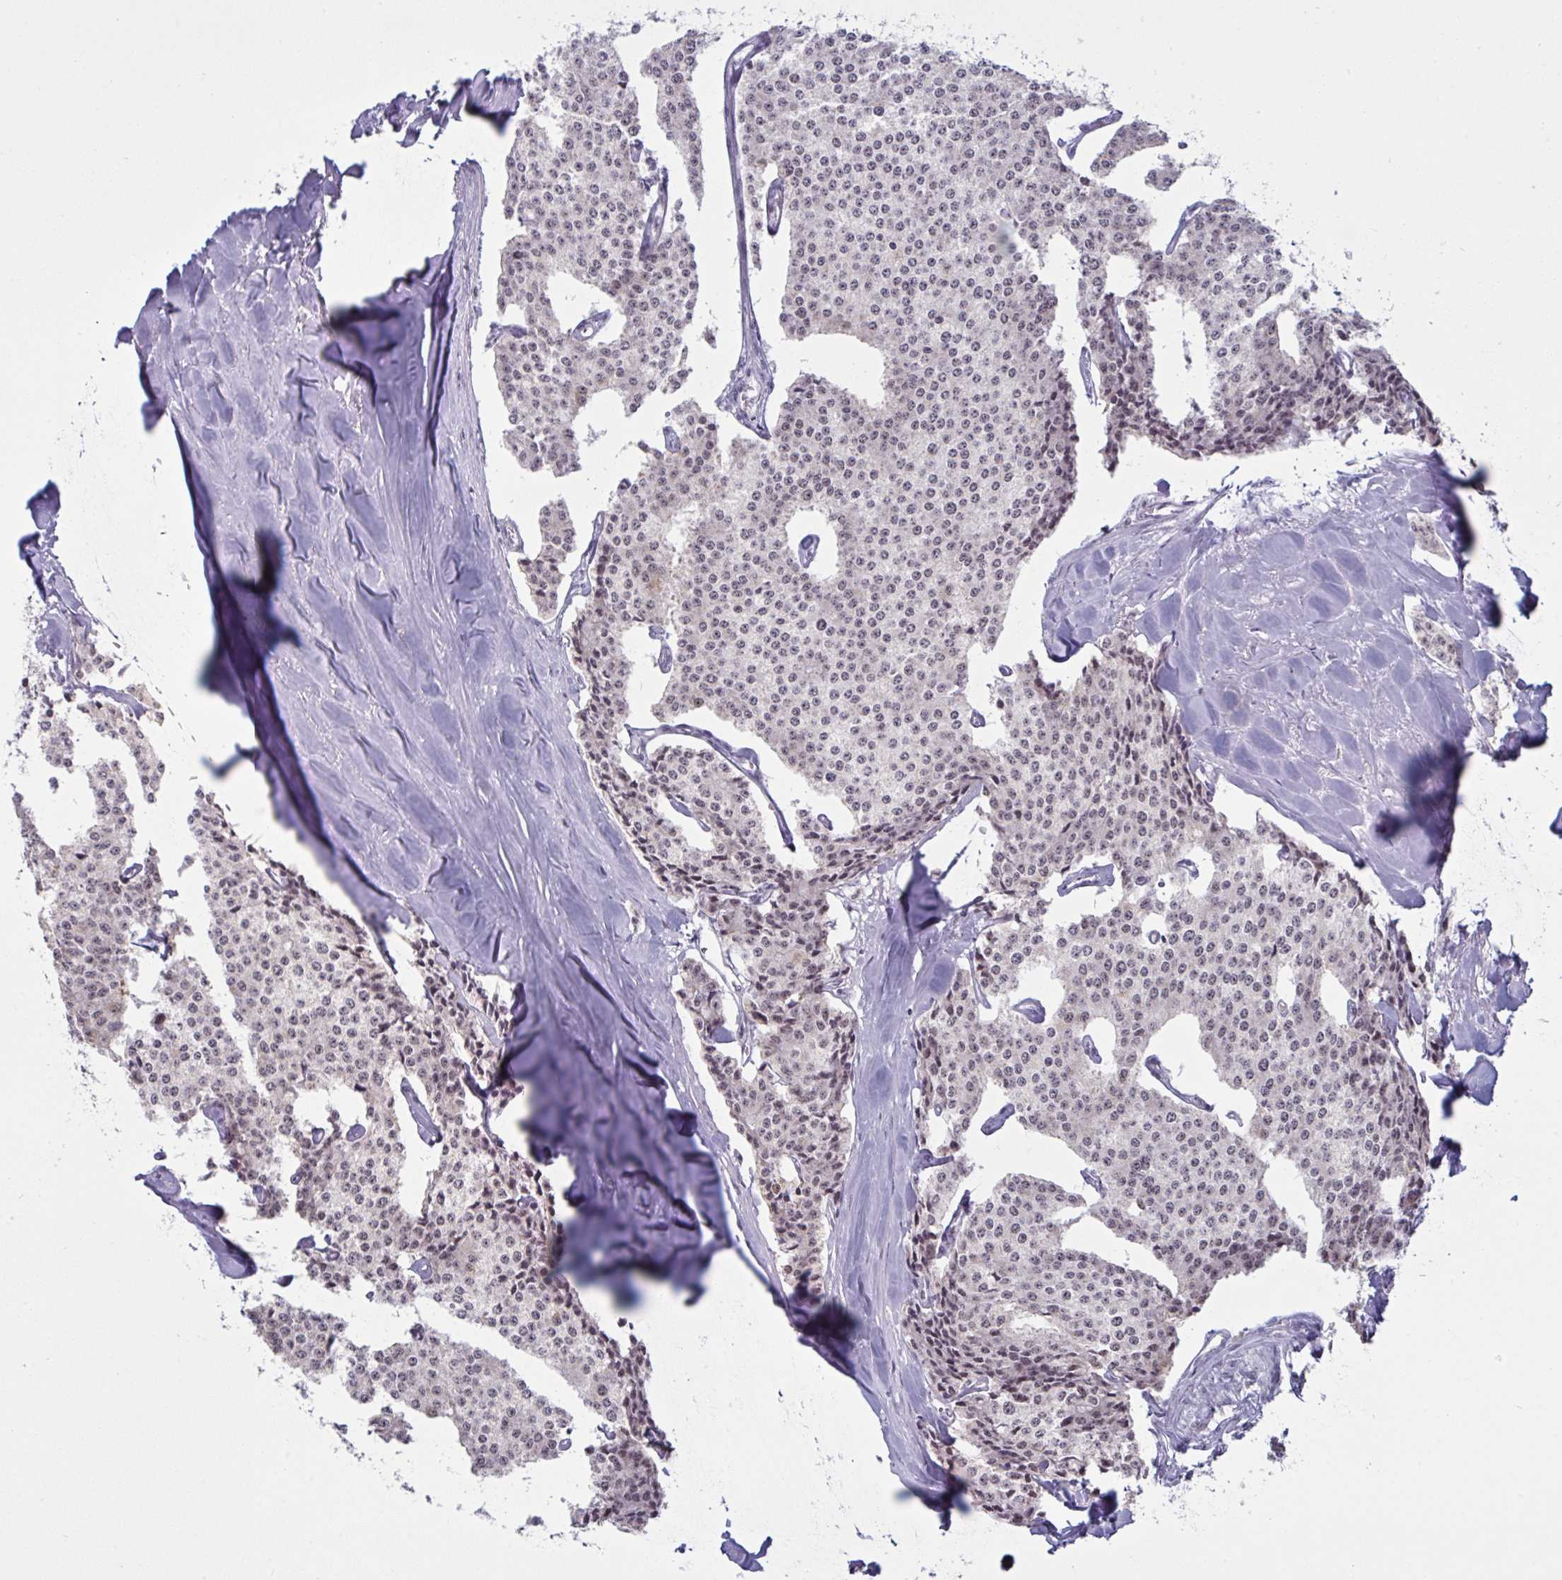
{"staining": {"intensity": "weak", "quantity": ">75%", "location": "nuclear"}, "tissue": "carcinoid", "cell_type": "Tumor cells", "image_type": "cancer", "snomed": [{"axis": "morphology", "description": "Carcinoid, malignant, NOS"}, {"axis": "topography", "description": "Small intestine"}], "caption": "Immunohistochemistry image of neoplastic tissue: human carcinoid stained using immunohistochemistry (IHC) reveals low levels of weak protein expression localized specifically in the nuclear of tumor cells, appearing as a nuclear brown color.", "gene": "TGM6", "patient": {"sex": "female", "age": 64}}